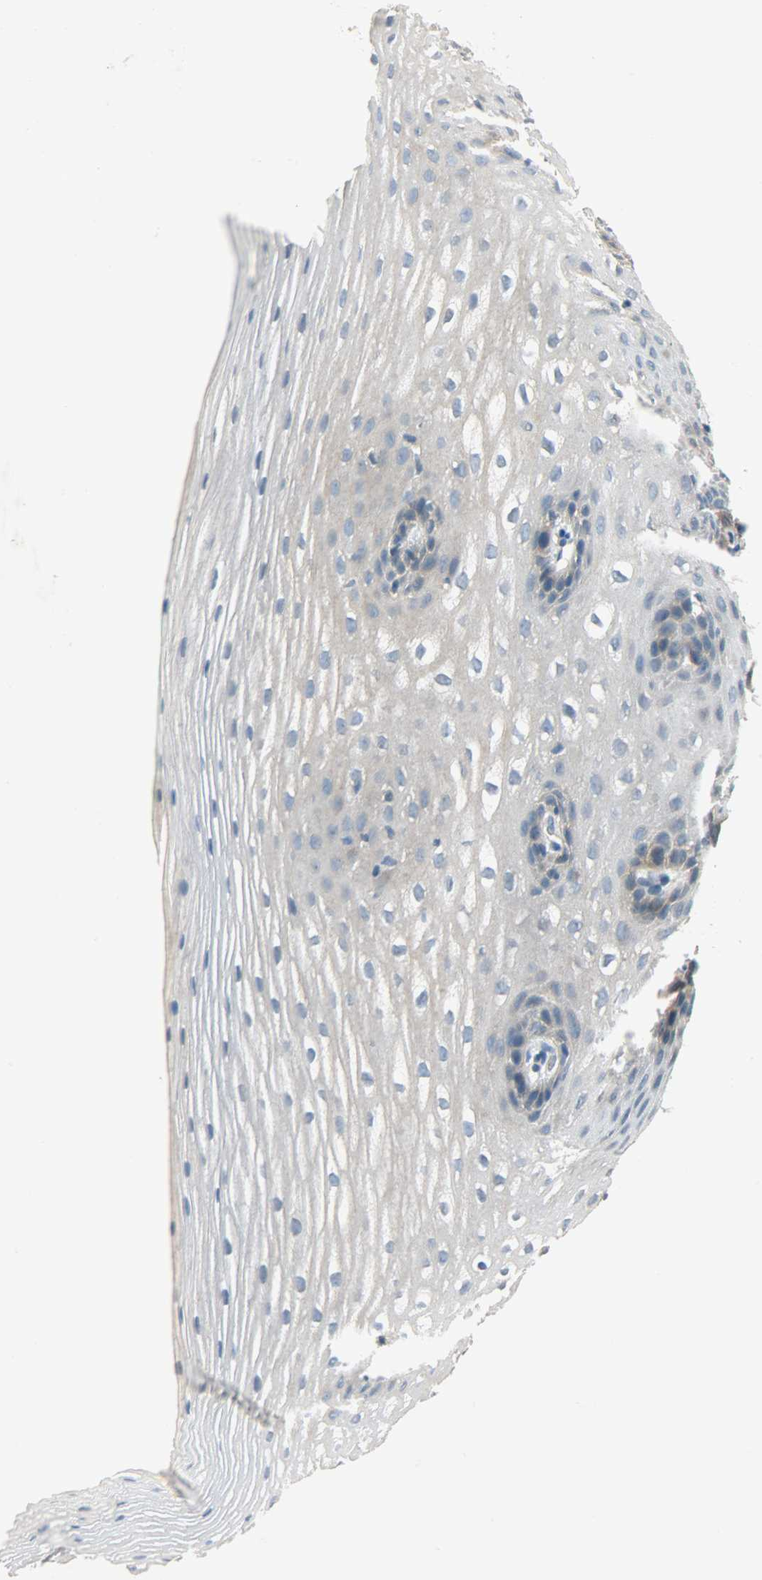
{"staining": {"intensity": "negative", "quantity": "none", "location": "none"}, "tissue": "esophagus", "cell_type": "Squamous epithelial cells", "image_type": "normal", "snomed": [{"axis": "morphology", "description": "Normal tissue, NOS"}, {"axis": "topography", "description": "Esophagus"}], "caption": "Image shows no protein positivity in squamous epithelial cells of normal esophagus. (DAB IHC with hematoxylin counter stain).", "gene": "DSG2", "patient": {"sex": "female", "age": 70}}